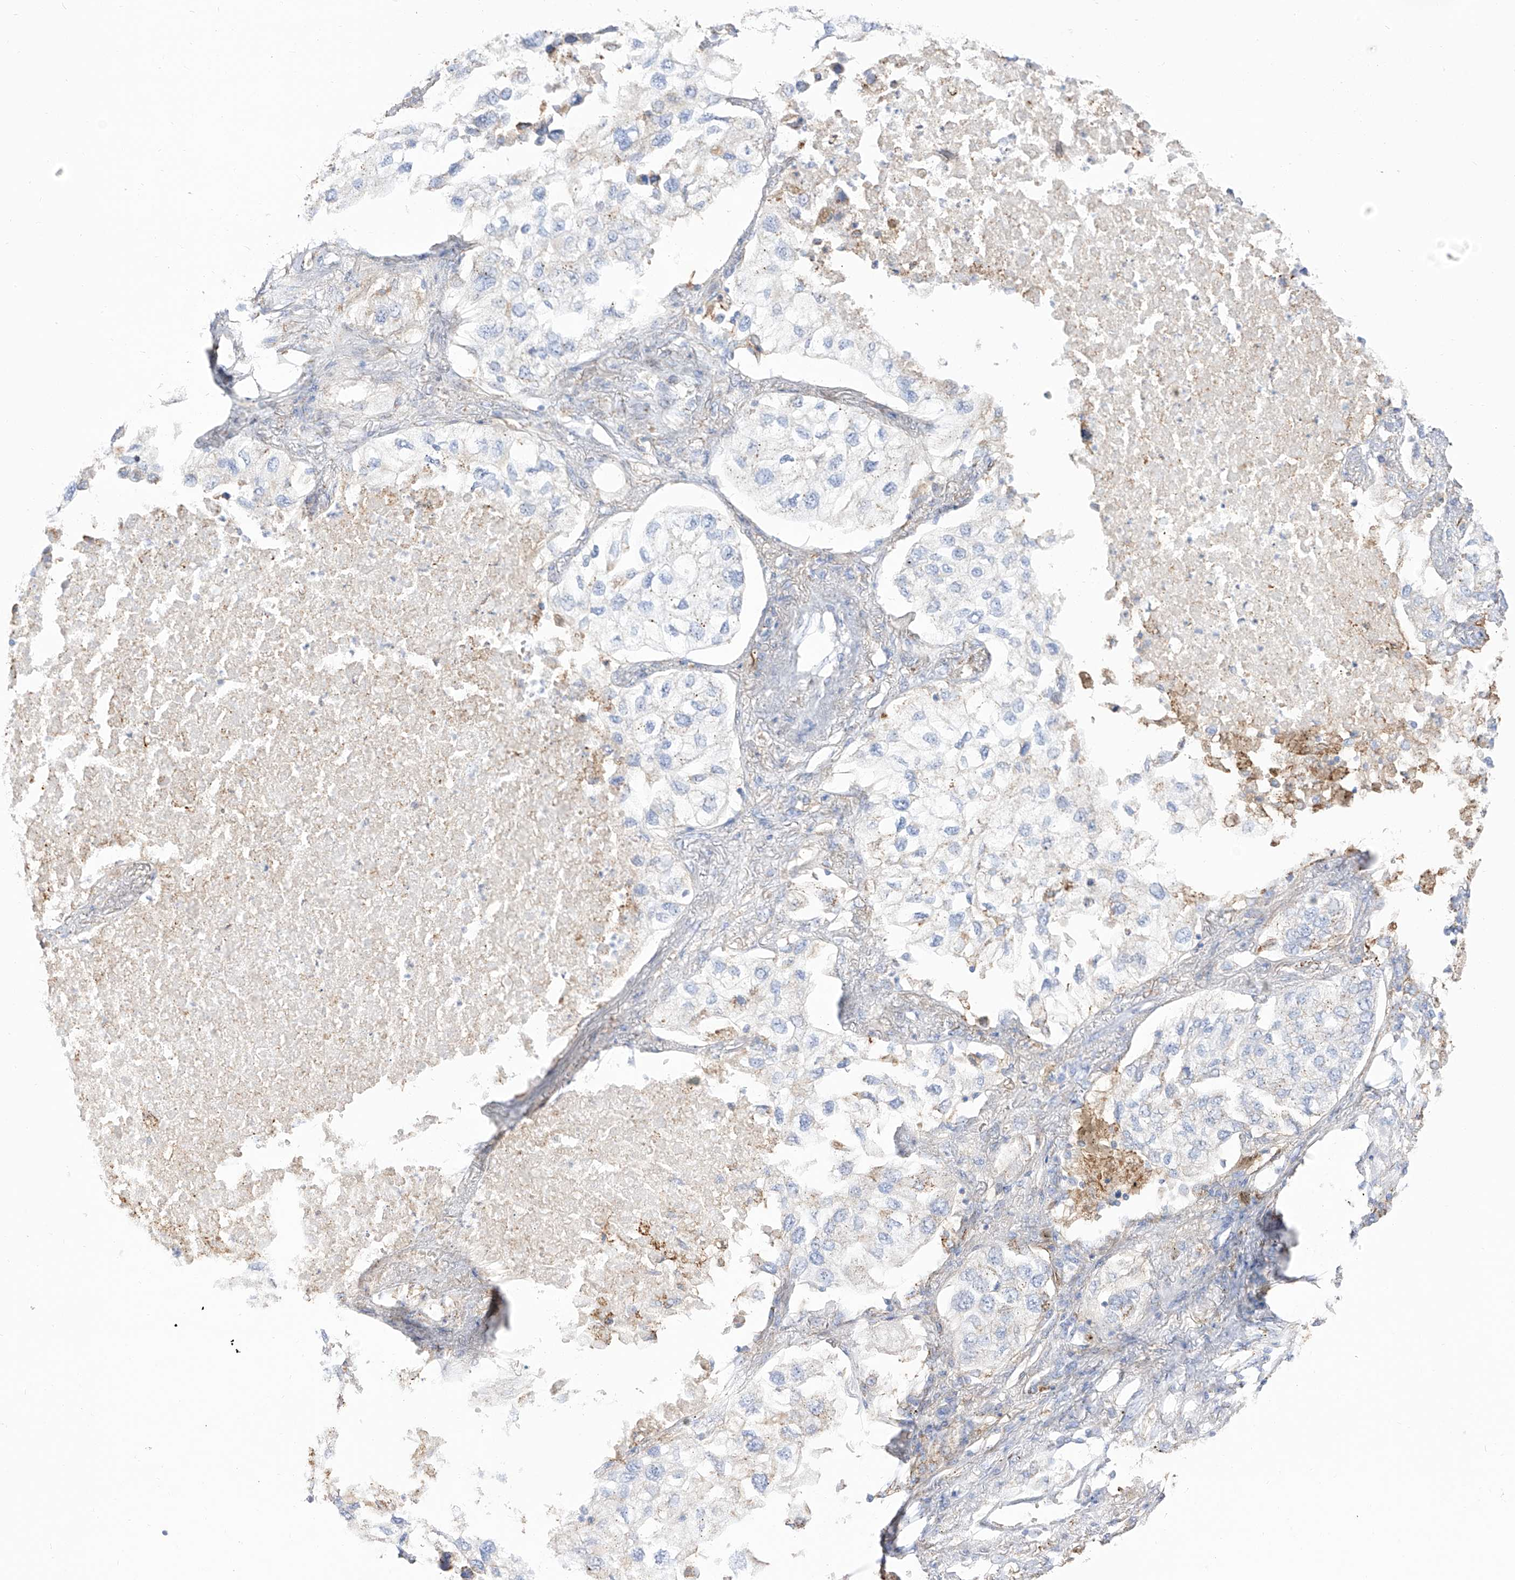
{"staining": {"intensity": "negative", "quantity": "none", "location": "none"}, "tissue": "lung cancer", "cell_type": "Tumor cells", "image_type": "cancer", "snomed": [{"axis": "morphology", "description": "Adenocarcinoma, NOS"}, {"axis": "topography", "description": "Lung"}], "caption": "High magnification brightfield microscopy of lung cancer stained with DAB (3,3'-diaminobenzidine) (brown) and counterstained with hematoxylin (blue): tumor cells show no significant expression. Brightfield microscopy of immunohistochemistry stained with DAB (3,3'-diaminobenzidine) (brown) and hematoxylin (blue), captured at high magnification.", "gene": "ZGRF1", "patient": {"sex": "male", "age": 63}}